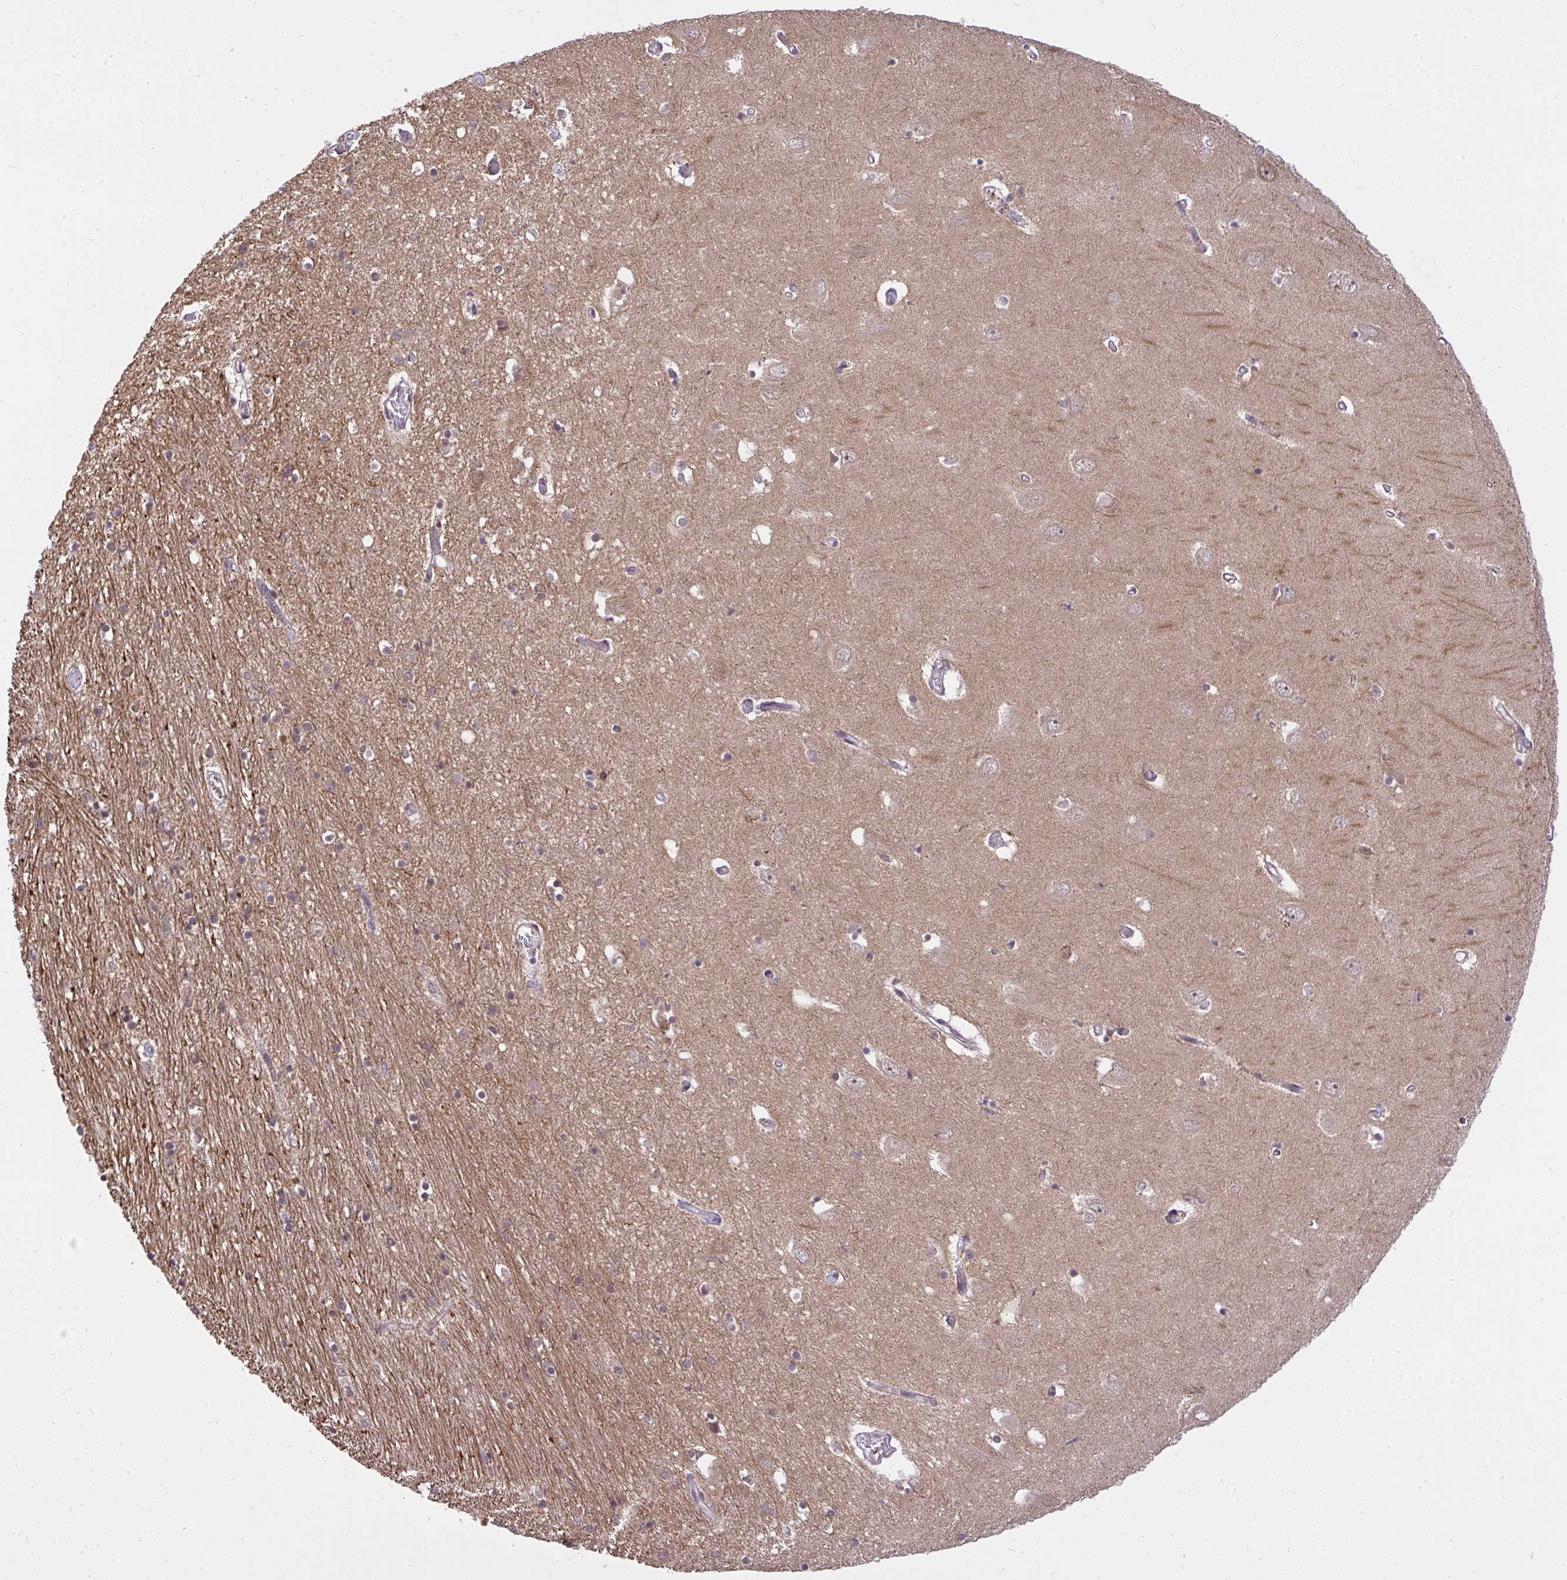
{"staining": {"intensity": "negative", "quantity": "none", "location": "none"}, "tissue": "caudate", "cell_type": "Glial cells", "image_type": "normal", "snomed": [{"axis": "morphology", "description": "Normal tissue, NOS"}, {"axis": "topography", "description": "Lateral ventricle wall"}, {"axis": "topography", "description": "Hippocampus"}], "caption": "DAB (3,3'-diaminobenzidine) immunohistochemical staining of normal human caudate exhibits no significant positivity in glial cells. (Stains: DAB (3,3'-diaminobenzidine) immunohistochemistry (IHC) with hematoxylin counter stain, Microscopy: brightfield microscopy at high magnification).", "gene": "ERI1", "patient": {"sex": "female", "age": 63}}